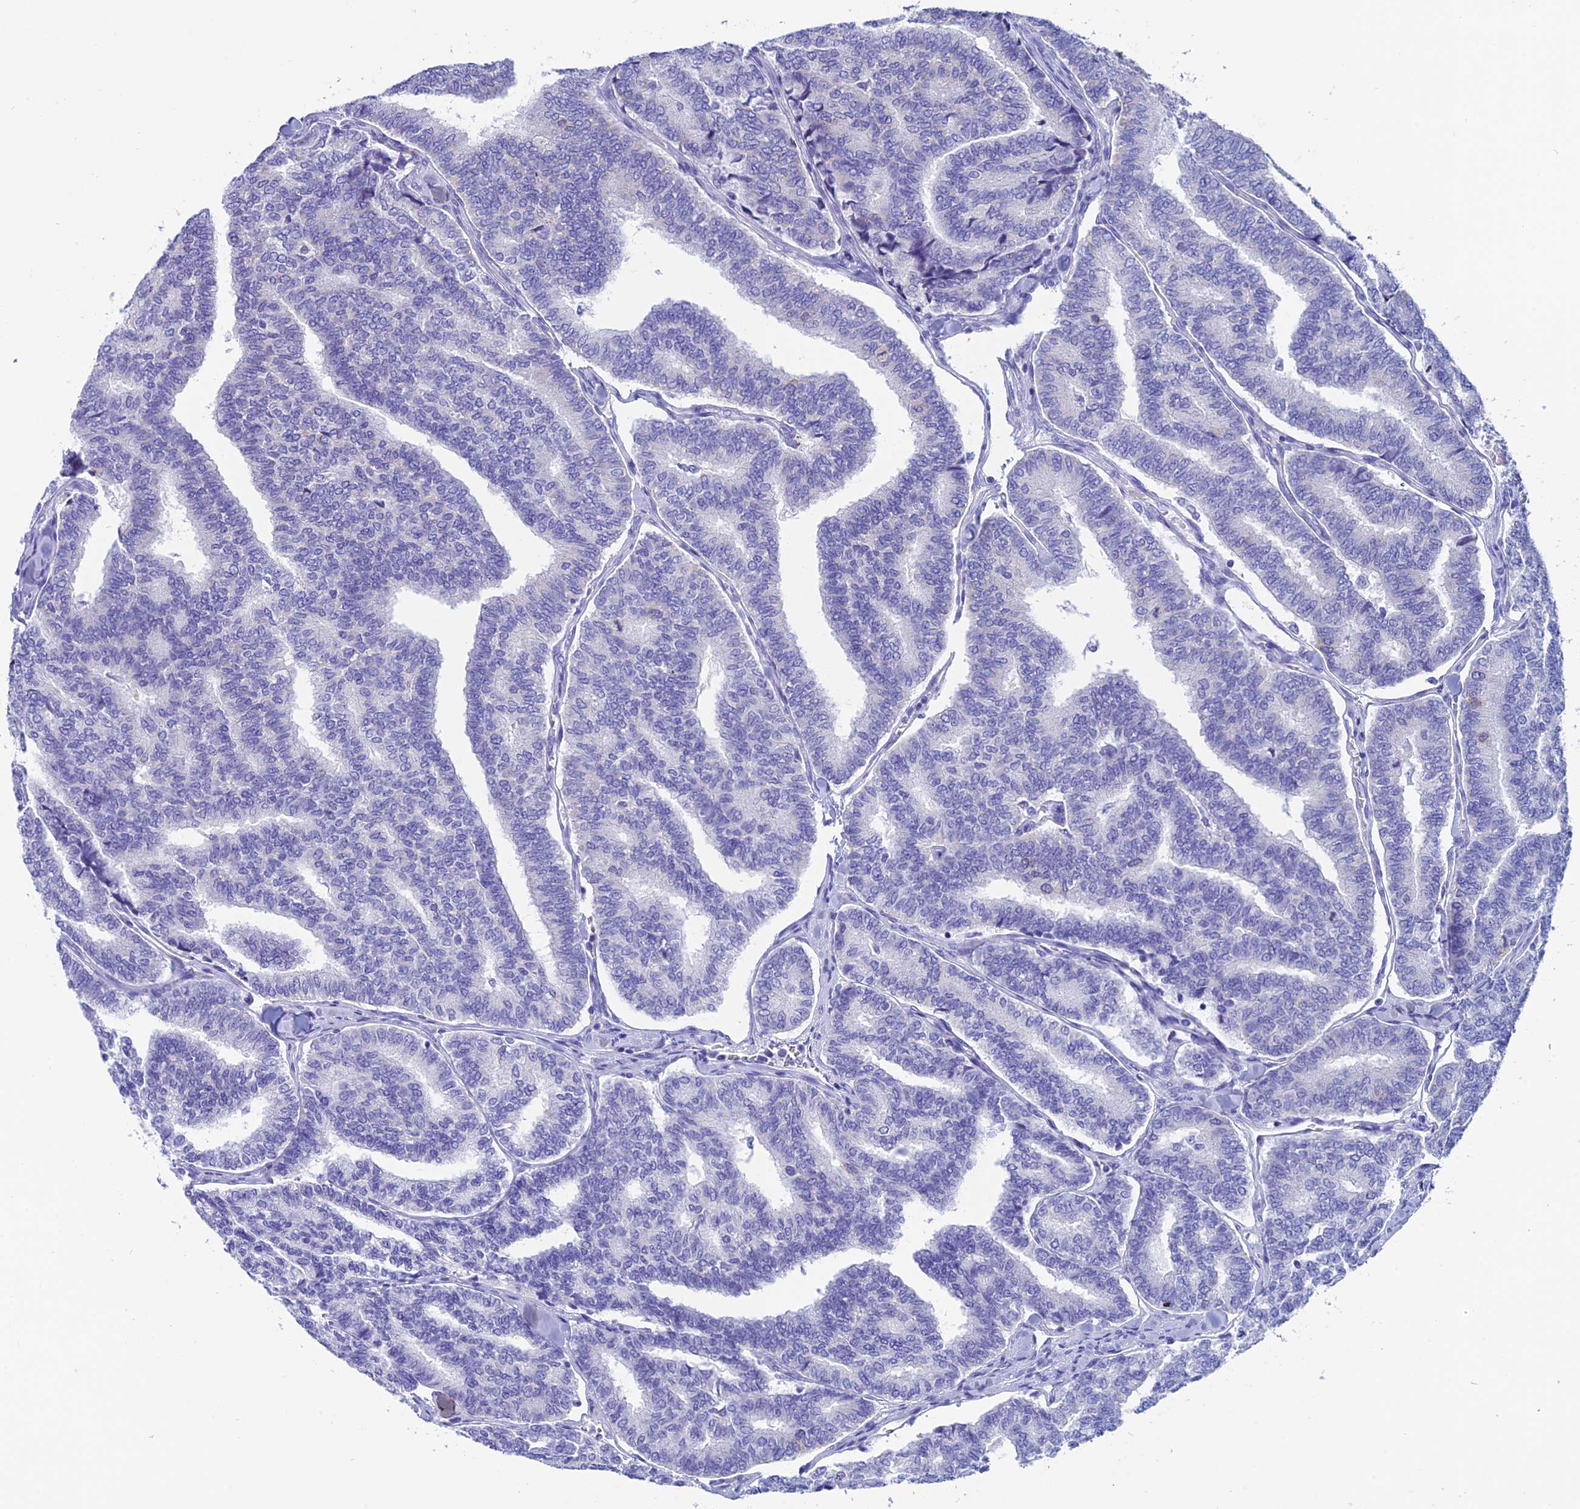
{"staining": {"intensity": "negative", "quantity": "none", "location": "none"}, "tissue": "thyroid cancer", "cell_type": "Tumor cells", "image_type": "cancer", "snomed": [{"axis": "morphology", "description": "Papillary adenocarcinoma, NOS"}, {"axis": "topography", "description": "Thyroid gland"}], "caption": "This is a micrograph of immunohistochemistry staining of thyroid papillary adenocarcinoma, which shows no positivity in tumor cells.", "gene": "REEP4", "patient": {"sex": "female", "age": 35}}